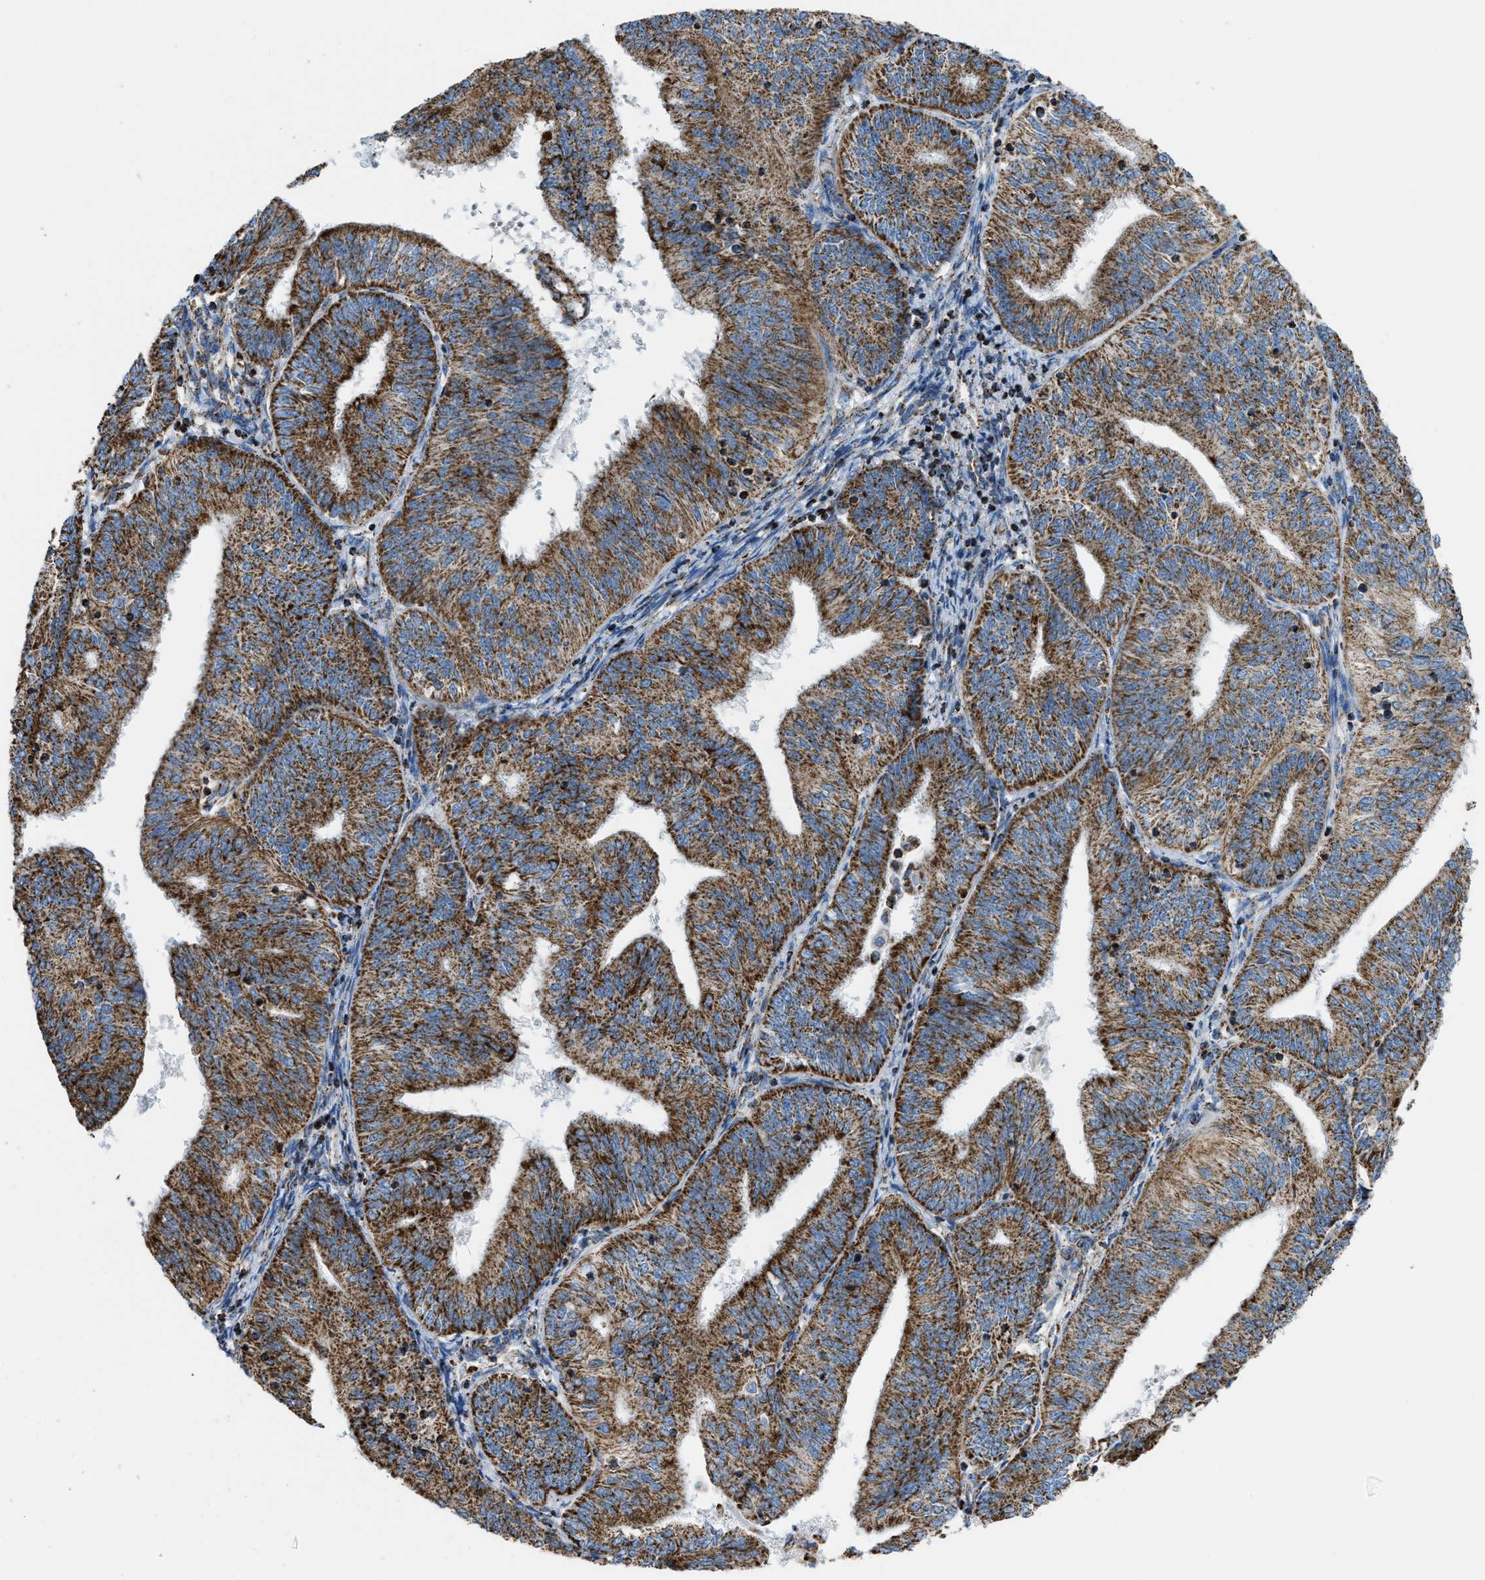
{"staining": {"intensity": "strong", "quantity": ">75%", "location": "cytoplasmic/membranous"}, "tissue": "endometrial cancer", "cell_type": "Tumor cells", "image_type": "cancer", "snomed": [{"axis": "morphology", "description": "Adenocarcinoma, NOS"}, {"axis": "topography", "description": "Endometrium"}], "caption": "The immunohistochemical stain highlights strong cytoplasmic/membranous expression in tumor cells of endometrial cancer (adenocarcinoma) tissue.", "gene": "ETFB", "patient": {"sex": "female", "age": 58}}